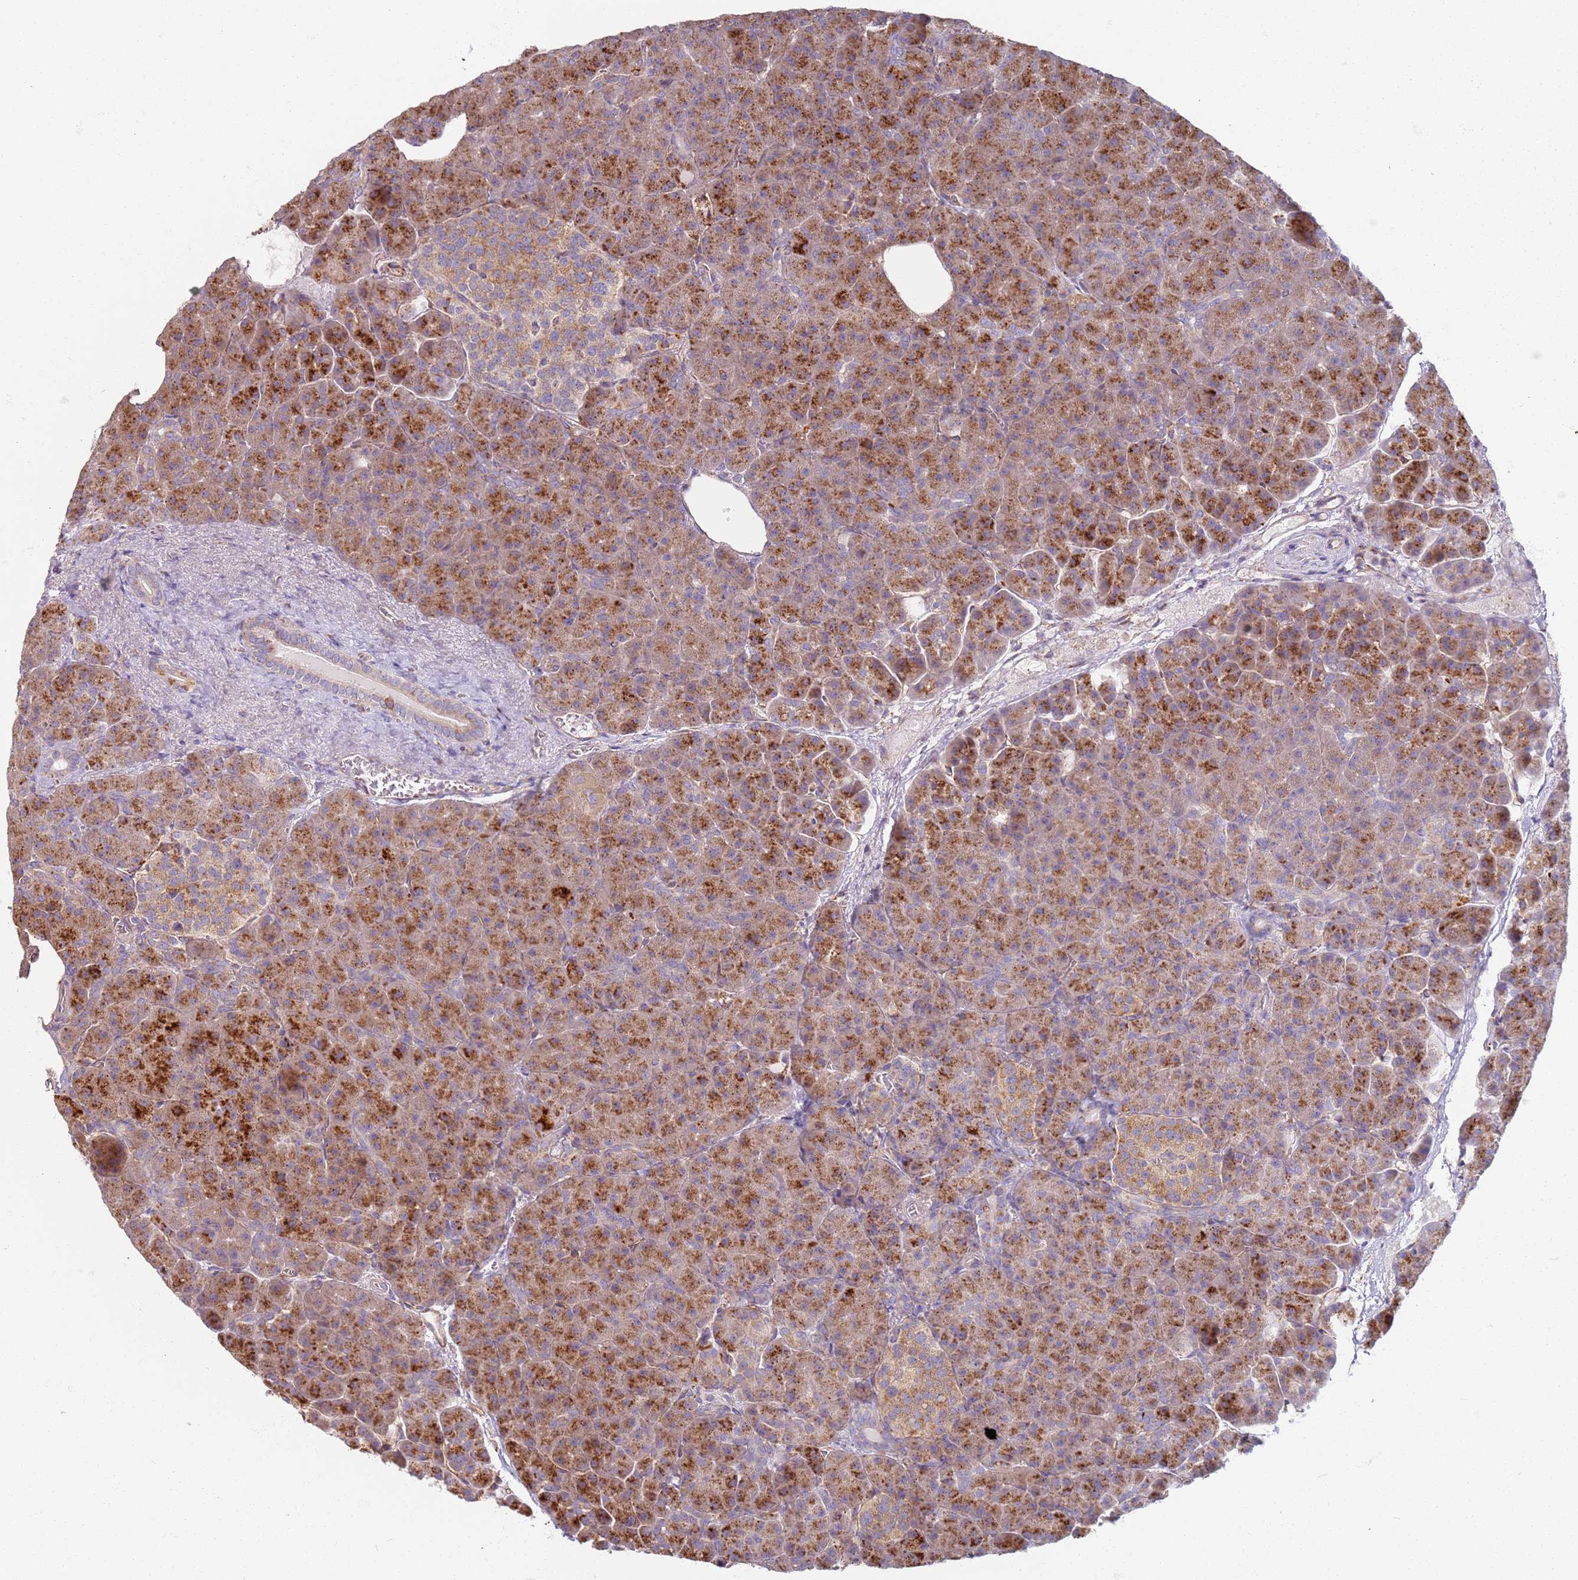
{"staining": {"intensity": "moderate", "quantity": ">75%", "location": "cytoplasmic/membranous"}, "tissue": "pancreas", "cell_type": "Exocrine glandular cells", "image_type": "normal", "snomed": [{"axis": "morphology", "description": "Normal tissue, NOS"}, {"axis": "topography", "description": "Pancreas"}], "caption": "This is a histology image of immunohistochemistry (IHC) staining of normal pancreas, which shows moderate staining in the cytoplasmic/membranous of exocrine glandular cells.", "gene": "PROKR2", "patient": {"sex": "female", "age": 74}}